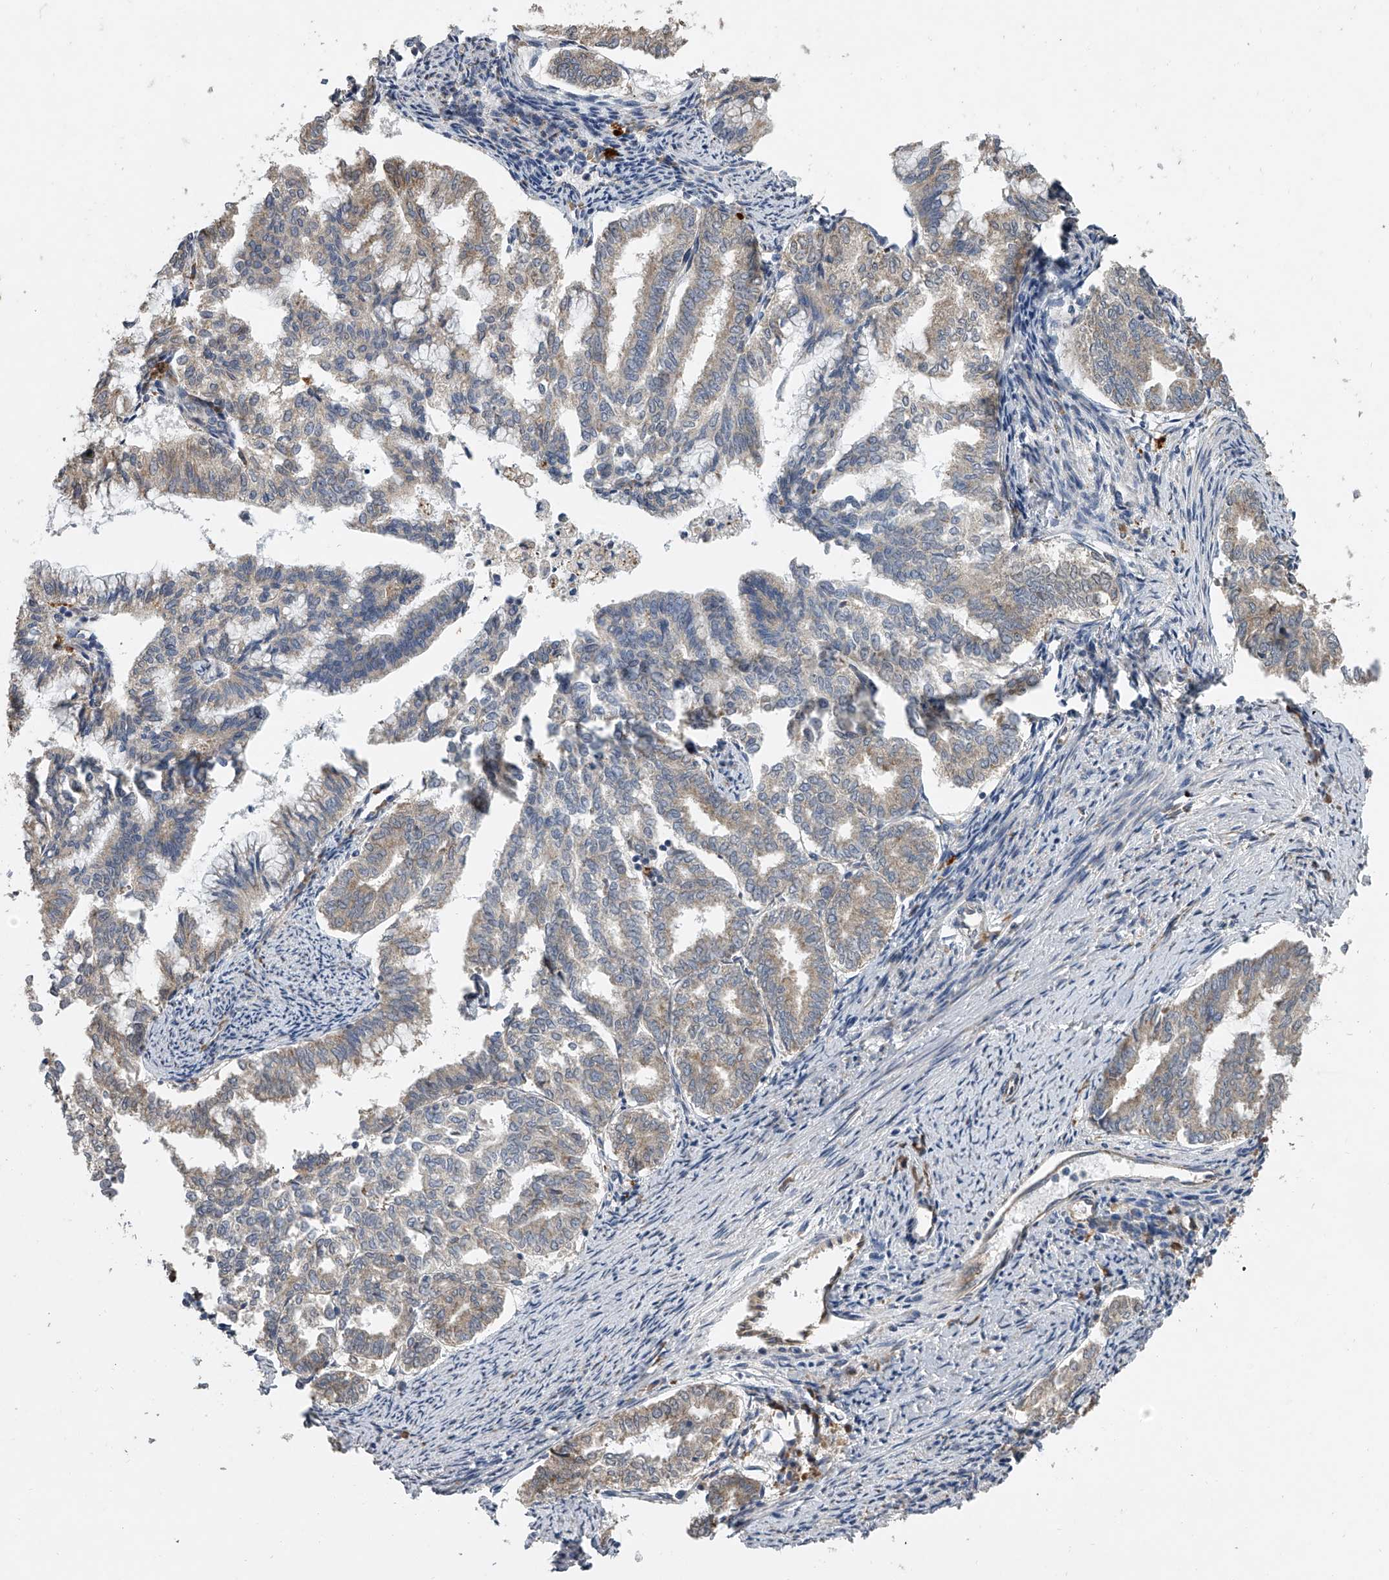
{"staining": {"intensity": "weak", "quantity": "25%-75%", "location": "cytoplasmic/membranous"}, "tissue": "endometrial cancer", "cell_type": "Tumor cells", "image_type": "cancer", "snomed": [{"axis": "morphology", "description": "Adenocarcinoma, NOS"}, {"axis": "topography", "description": "Endometrium"}], "caption": "There is low levels of weak cytoplasmic/membranous expression in tumor cells of endometrial cancer (adenocarcinoma), as demonstrated by immunohistochemical staining (brown color).", "gene": "DOCK9", "patient": {"sex": "female", "age": 79}}